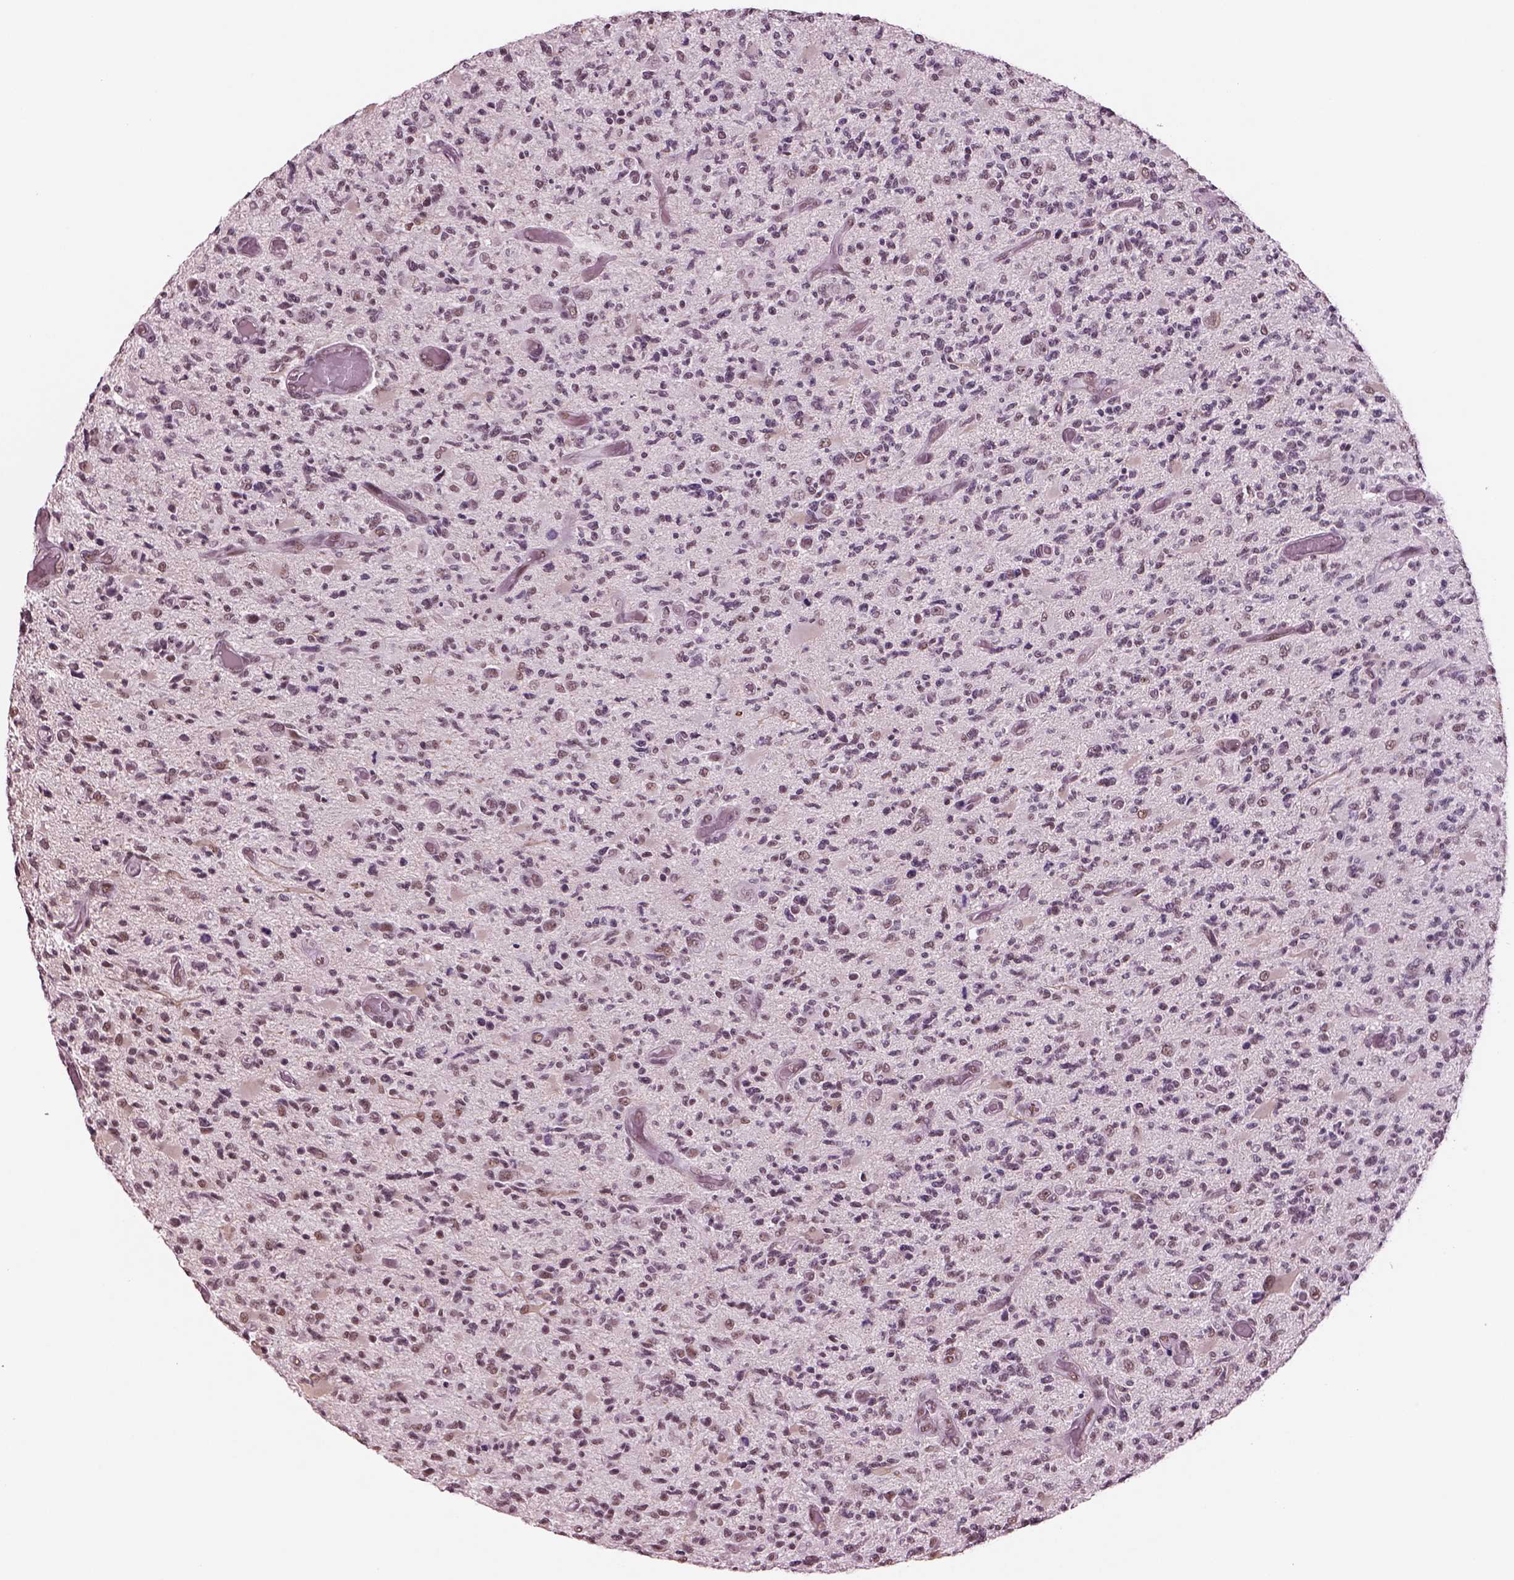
{"staining": {"intensity": "negative", "quantity": "none", "location": "none"}, "tissue": "glioma", "cell_type": "Tumor cells", "image_type": "cancer", "snomed": [{"axis": "morphology", "description": "Glioma, malignant, High grade"}, {"axis": "topography", "description": "Brain"}], "caption": "Image shows no protein staining in tumor cells of malignant high-grade glioma tissue.", "gene": "SEPHS1", "patient": {"sex": "female", "age": 63}}